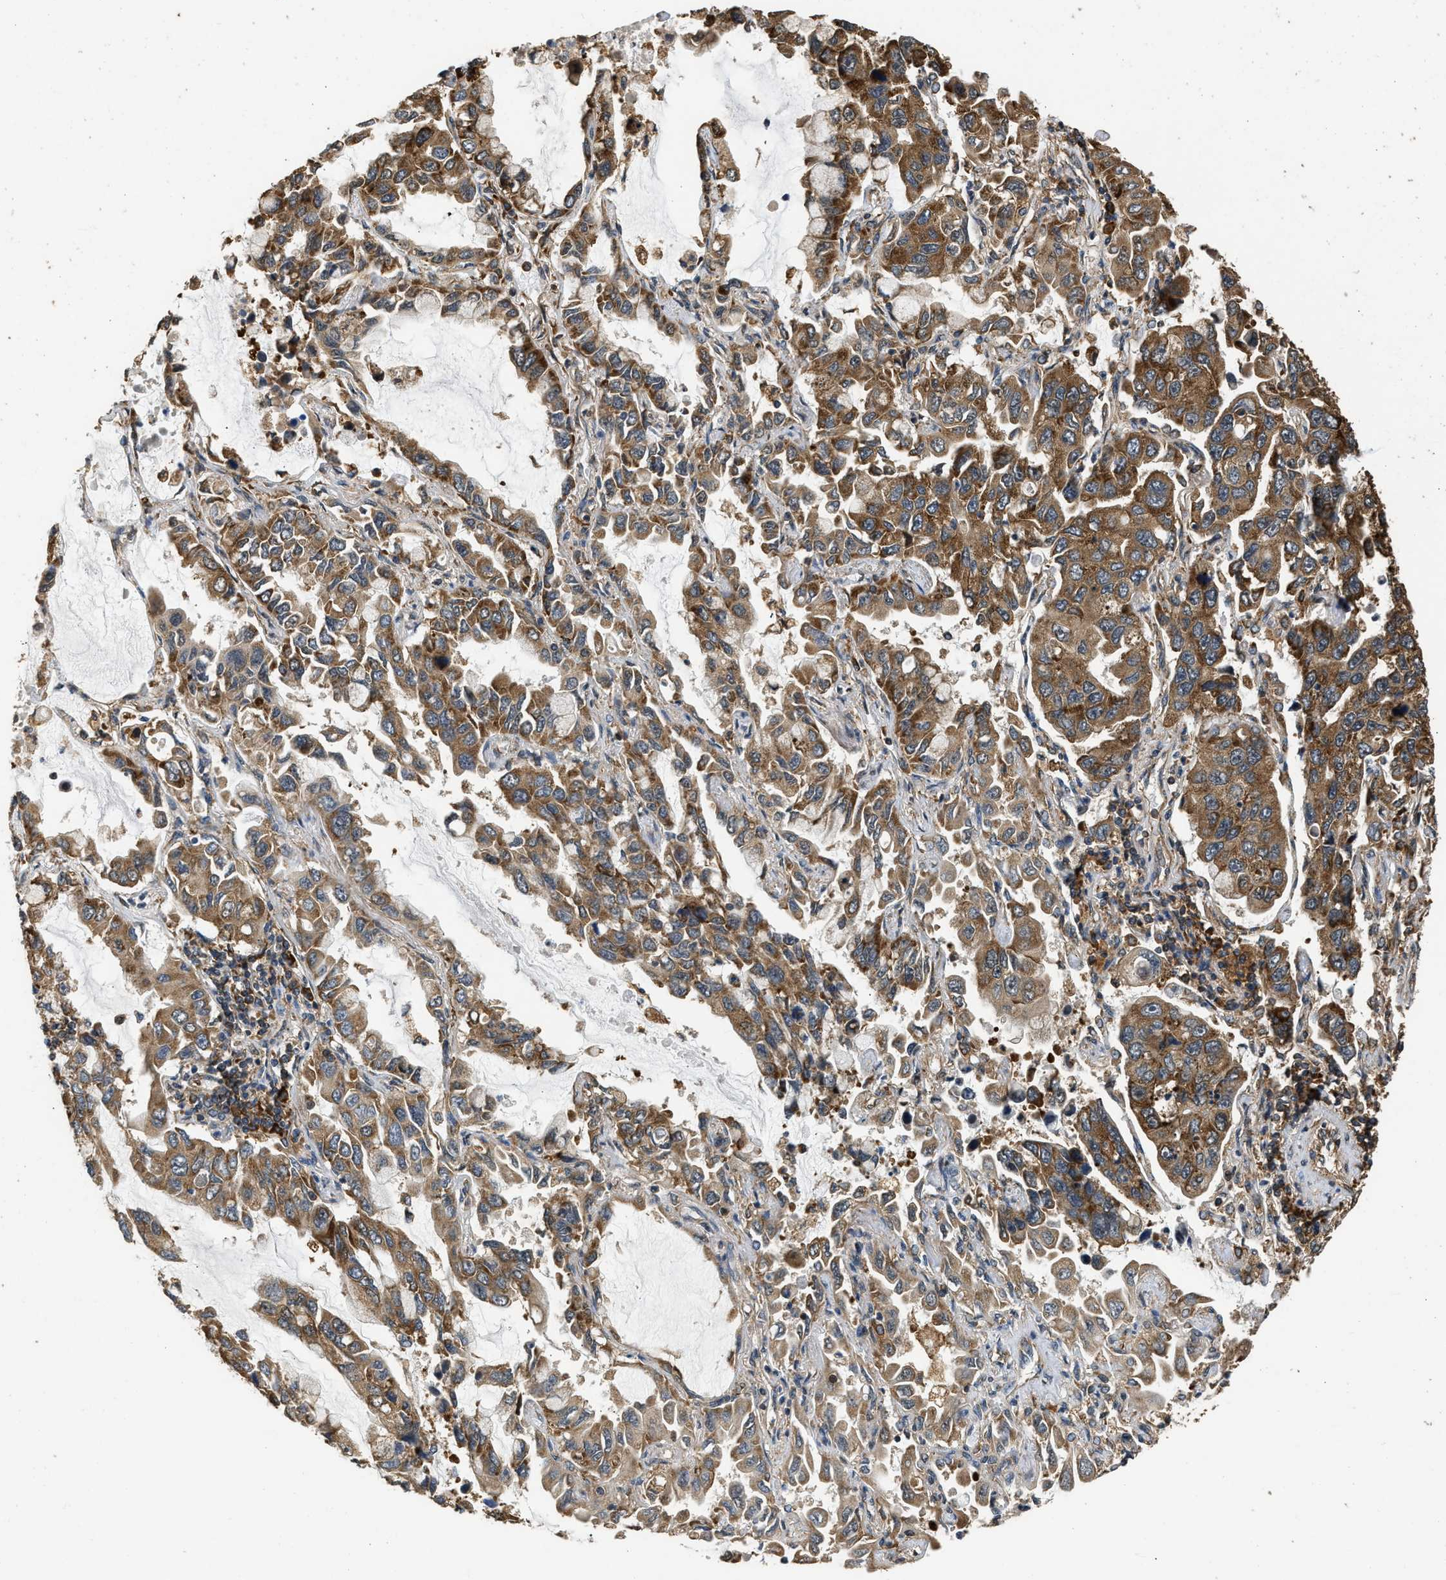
{"staining": {"intensity": "moderate", "quantity": ">75%", "location": "cytoplasmic/membranous"}, "tissue": "lung cancer", "cell_type": "Tumor cells", "image_type": "cancer", "snomed": [{"axis": "morphology", "description": "Adenocarcinoma, NOS"}, {"axis": "topography", "description": "Lung"}], "caption": "High-magnification brightfield microscopy of lung adenocarcinoma stained with DAB (brown) and counterstained with hematoxylin (blue). tumor cells exhibit moderate cytoplasmic/membranous expression is identified in about>75% of cells. (Brightfield microscopy of DAB IHC at high magnification).", "gene": "SLC36A4", "patient": {"sex": "male", "age": 64}}